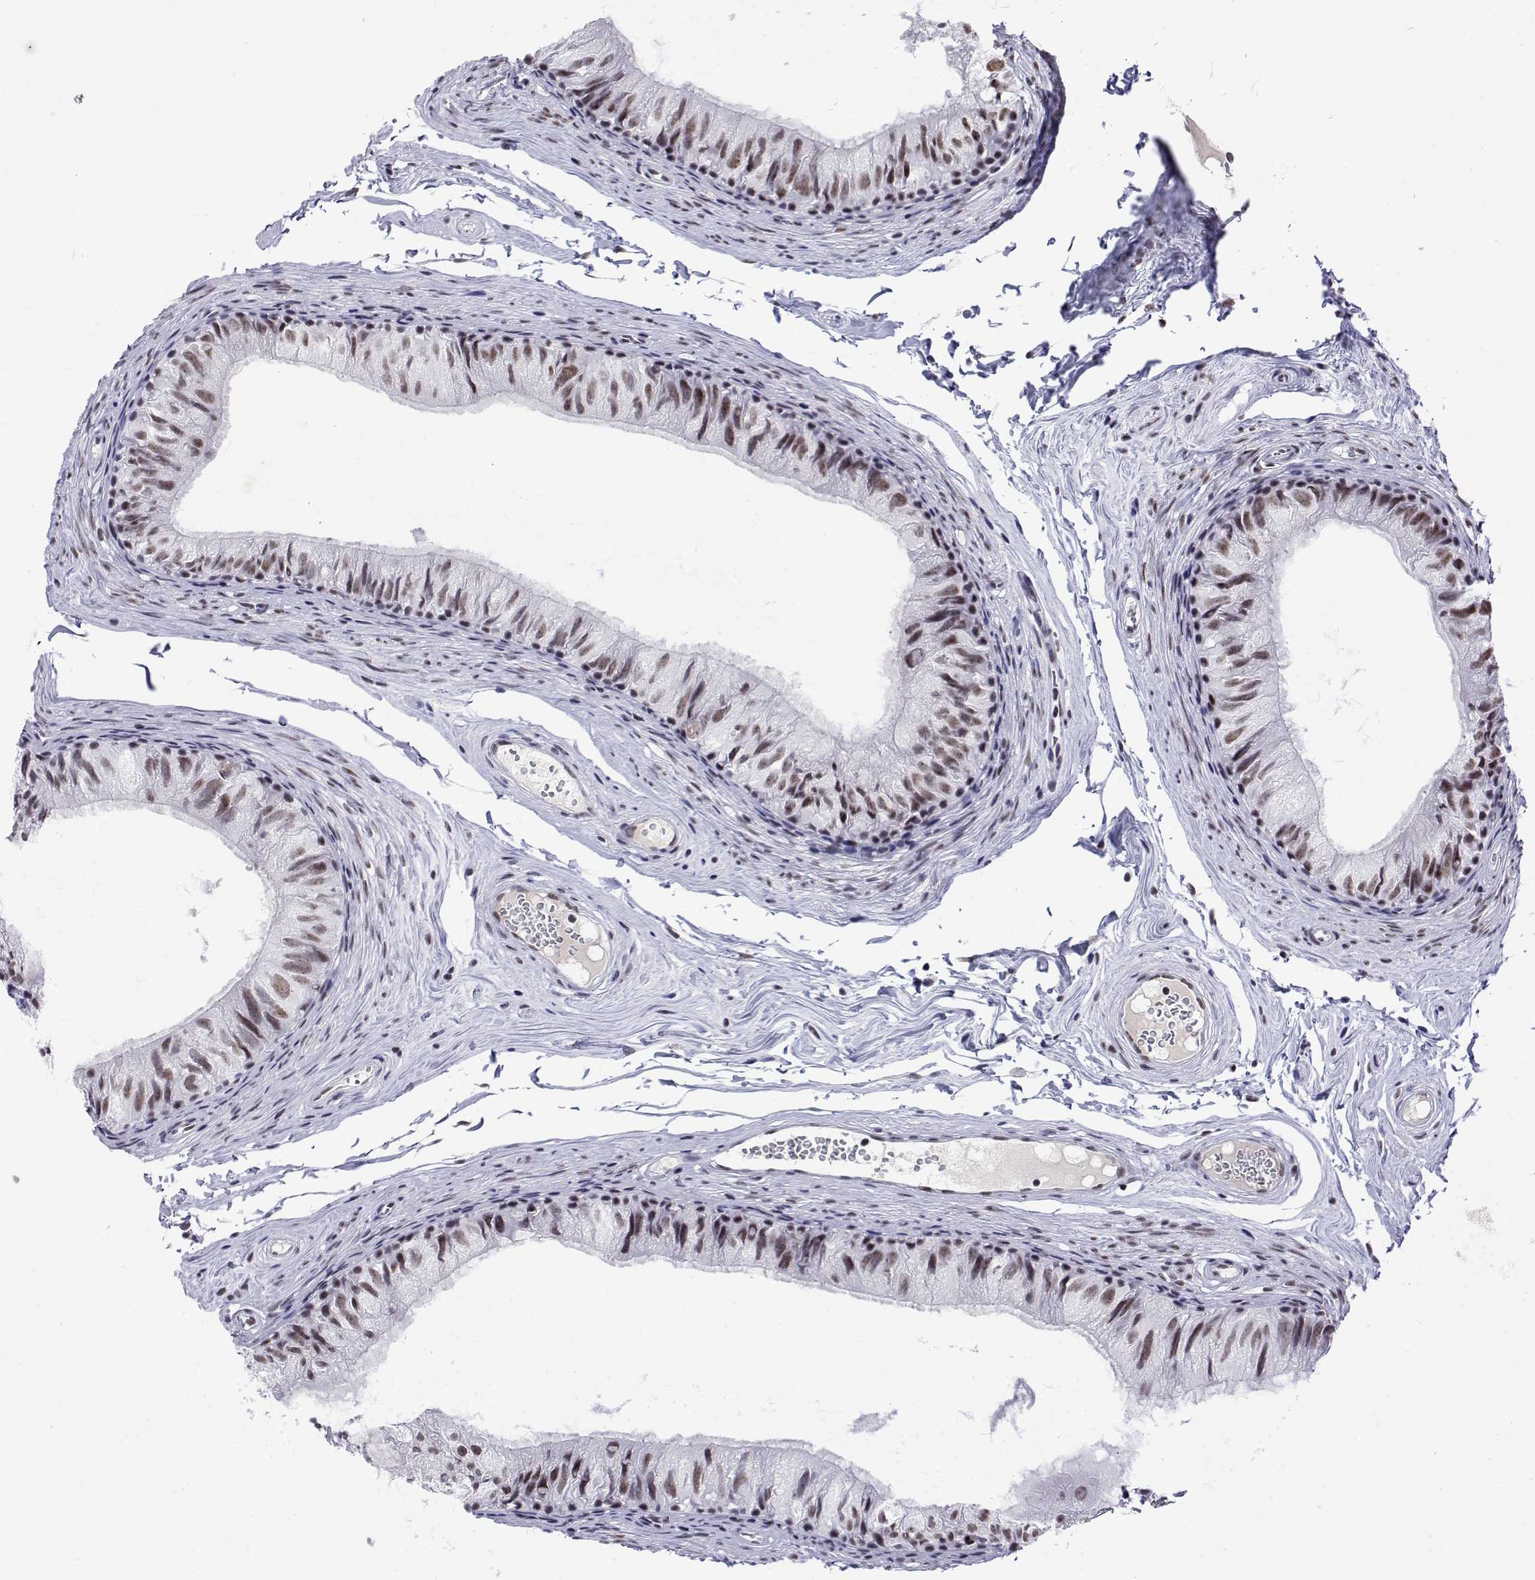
{"staining": {"intensity": "moderate", "quantity": "25%-75%", "location": "nuclear"}, "tissue": "epididymis", "cell_type": "Glandular cells", "image_type": "normal", "snomed": [{"axis": "morphology", "description": "Normal tissue, NOS"}, {"axis": "topography", "description": "Epididymis"}], "caption": "Moderate nuclear expression for a protein is present in approximately 25%-75% of glandular cells of unremarkable epididymis using immunohistochemistry (IHC).", "gene": "POLDIP3", "patient": {"sex": "male", "age": 45}}